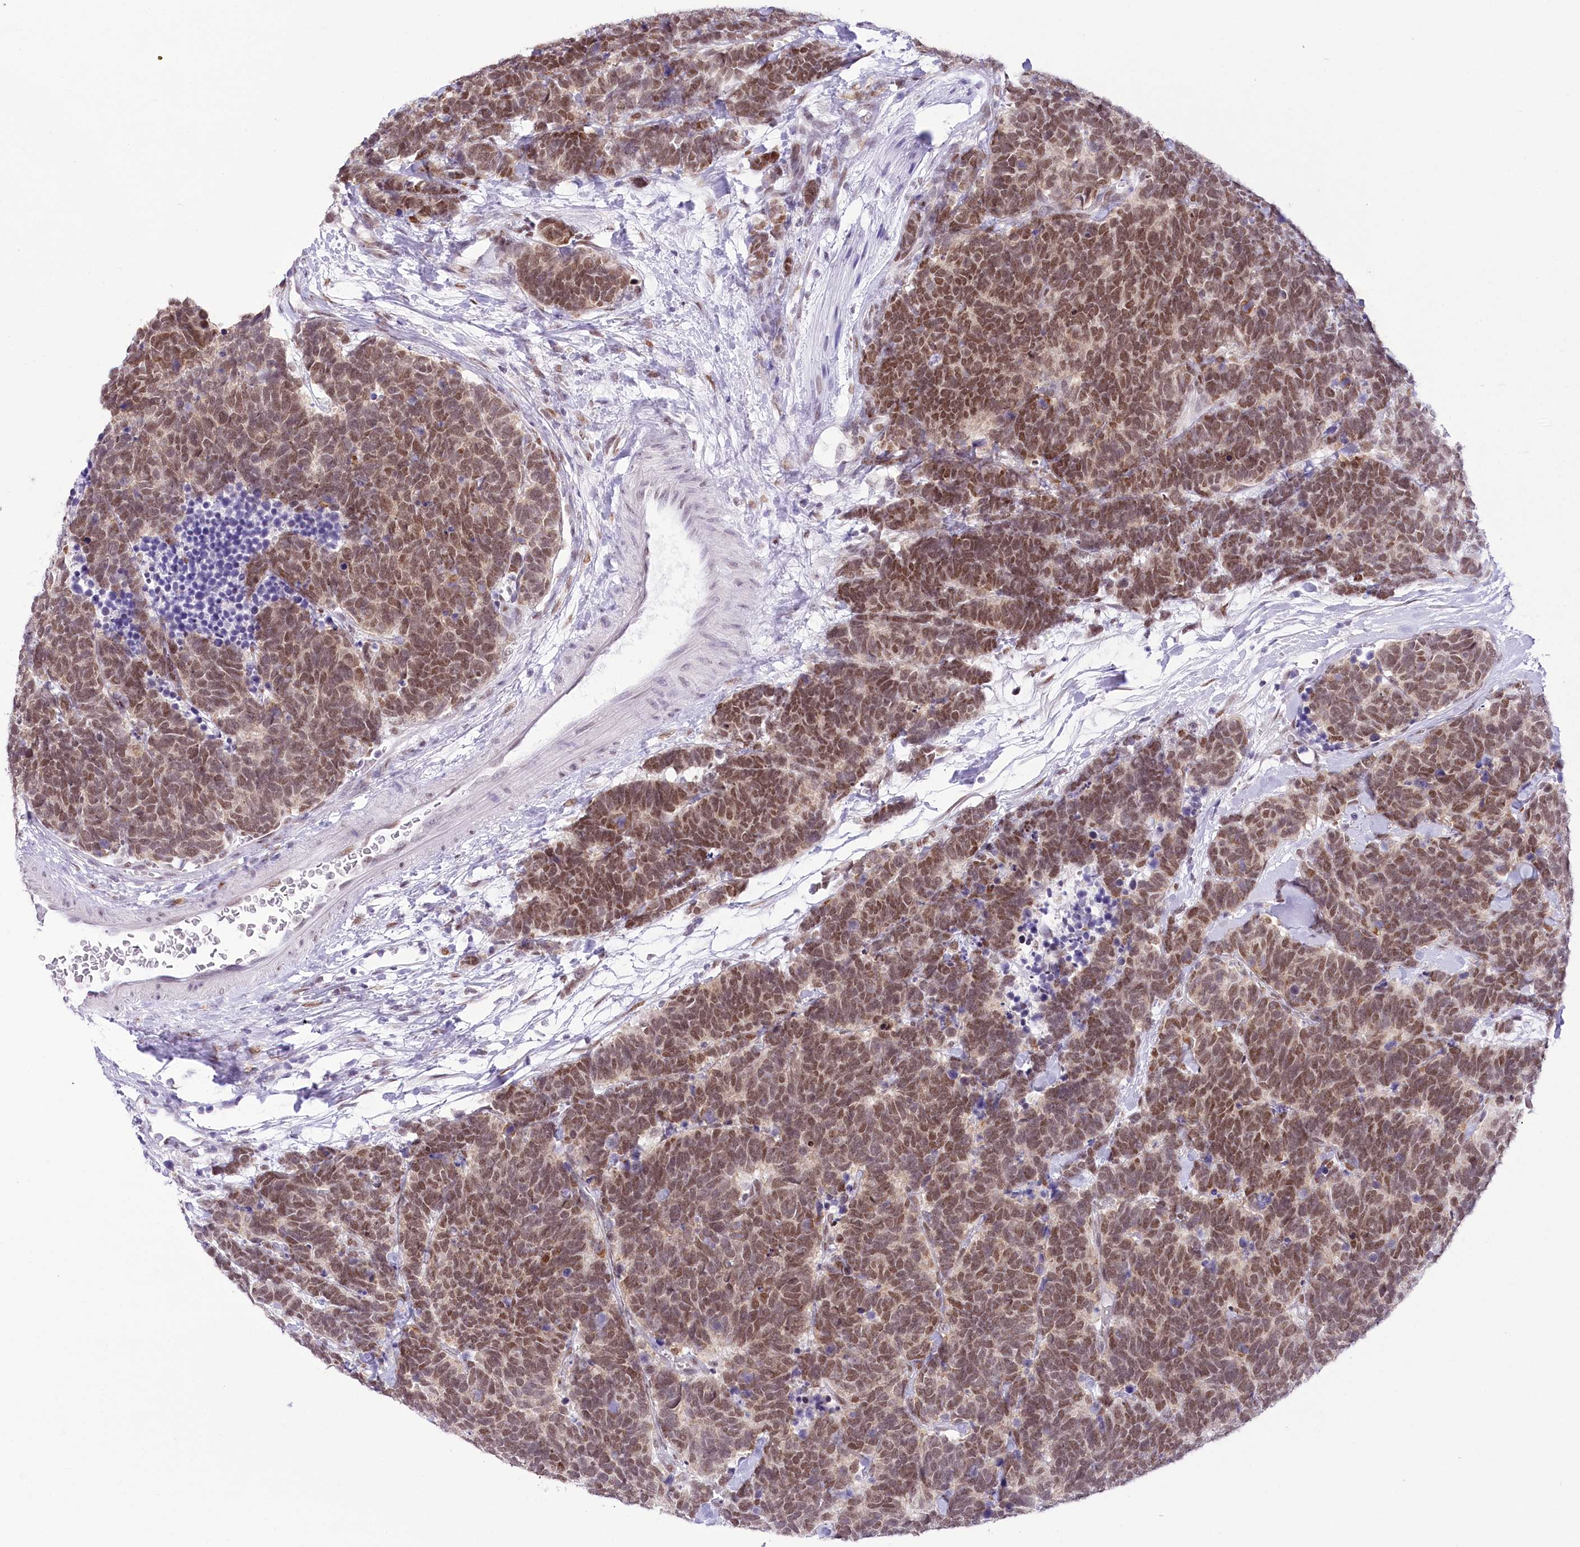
{"staining": {"intensity": "moderate", "quantity": ">75%", "location": "cytoplasmic/membranous,nuclear"}, "tissue": "carcinoid", "cell_type": "Tumor cells", "image_type": "cancer", "snomed": [{"axis": "morphology", "description": "Carcinoma, NOS"}, {"axis": "morphology", "description": "Carcinoid, malignant, NOS"}, {"axis": "topography", "description": "Urinary bladder"}], "caption": "A micrograph of human carcinoma stained for a protein shows moderate cytoplasmic/membranous and nuclear brown staining in tumor cells.", "gene": "HNRNPA0", "patient": {"sex": "male", "age": 57}}